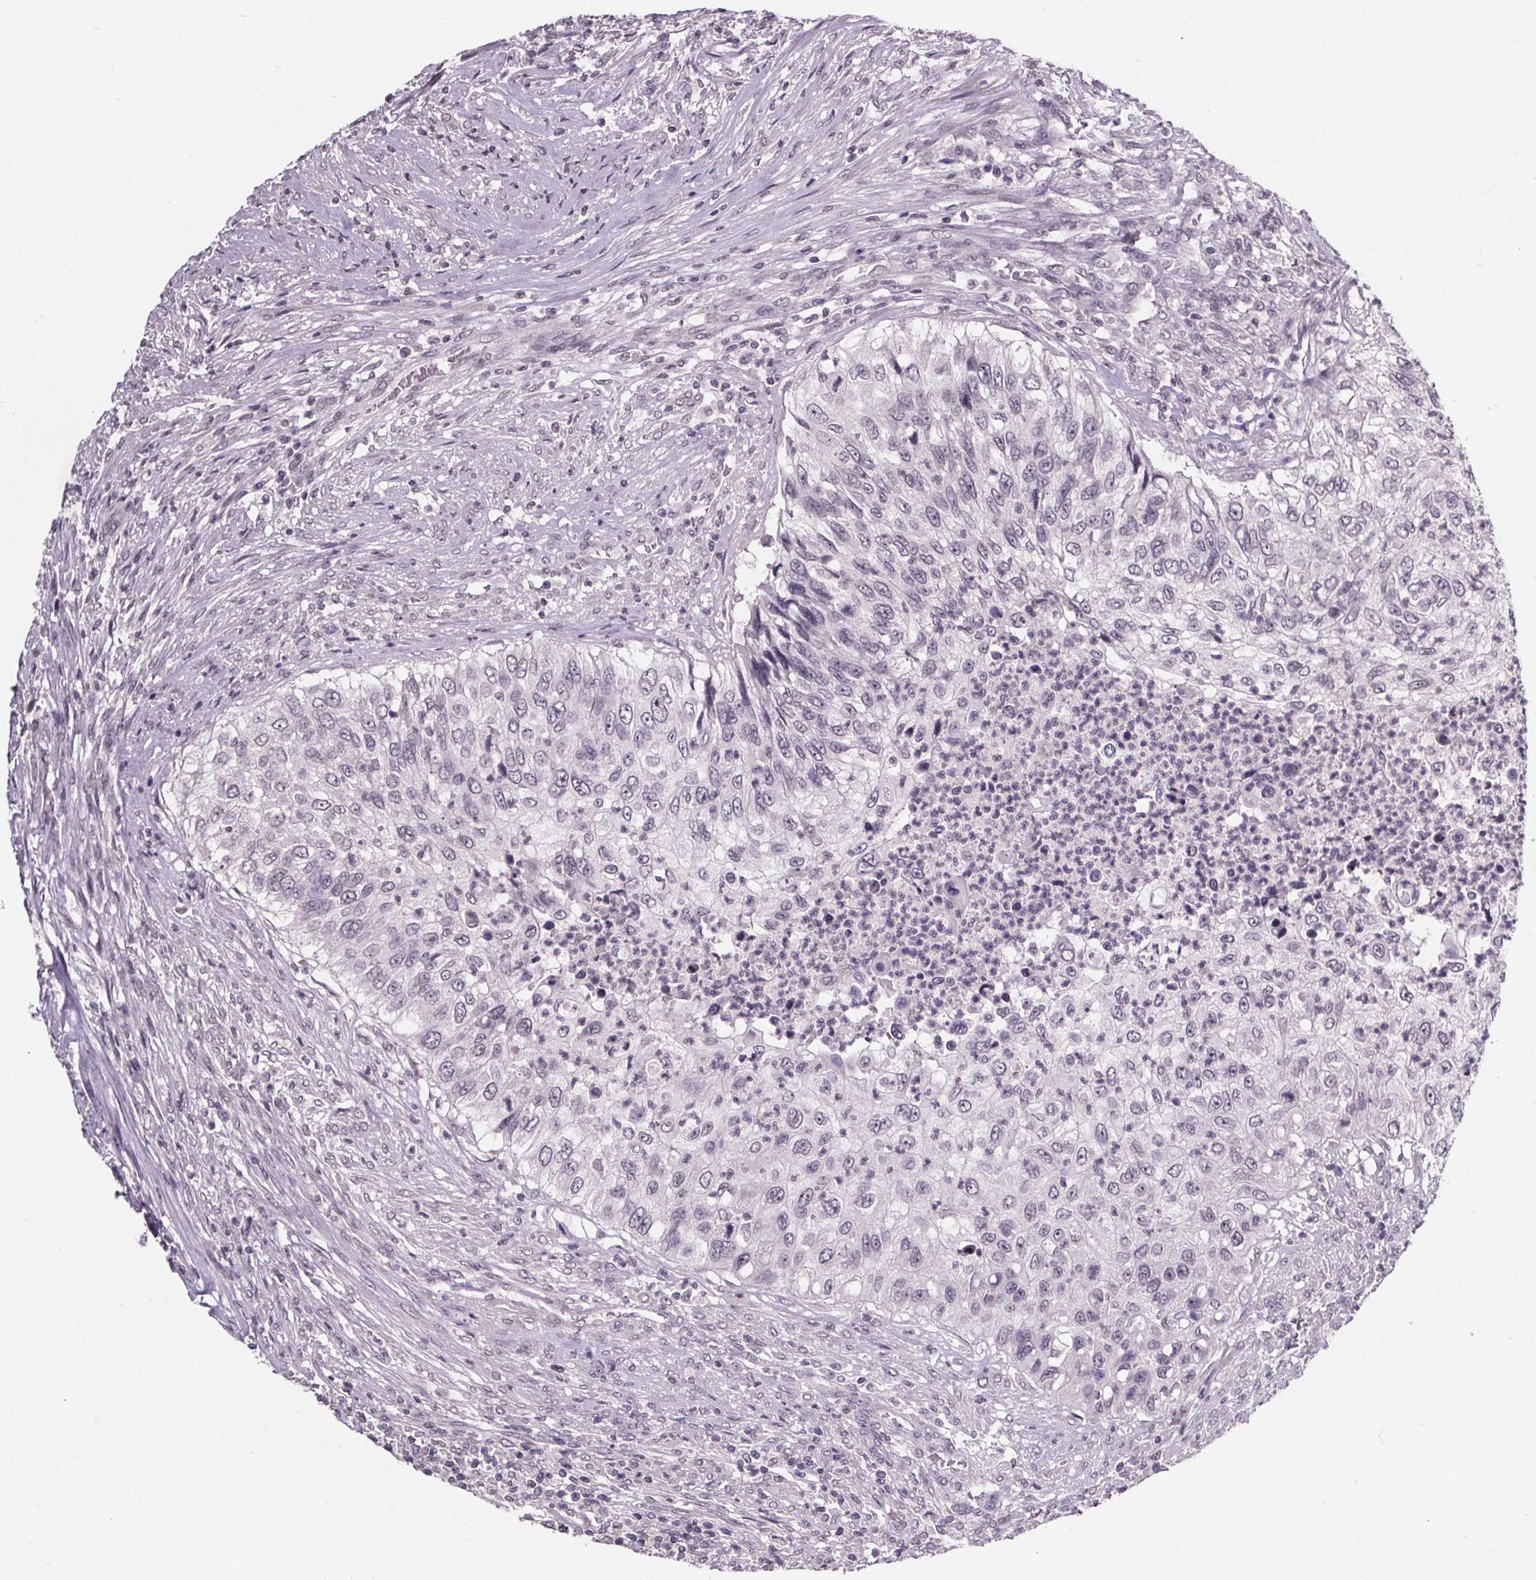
{"staining": {"intensity": "negative", "quantity": "none", "location": "none"}, "tissue": "urothelial cancer", "cell_type": "Tumor cells", "image_type": "cancer", "snomed": [{"axis": "morphology", "description": "Urothelial carcinoma, High grade"}, {"axis": "topography", "description": "Urinary bladder"}], "caption": "High-grade urothelial carcinoma was stained to show a protein in brown. There is no significant positivity in tumor cells.", "gene": "NKX6-1", "patient": {"sex": "female", "age": 60}}